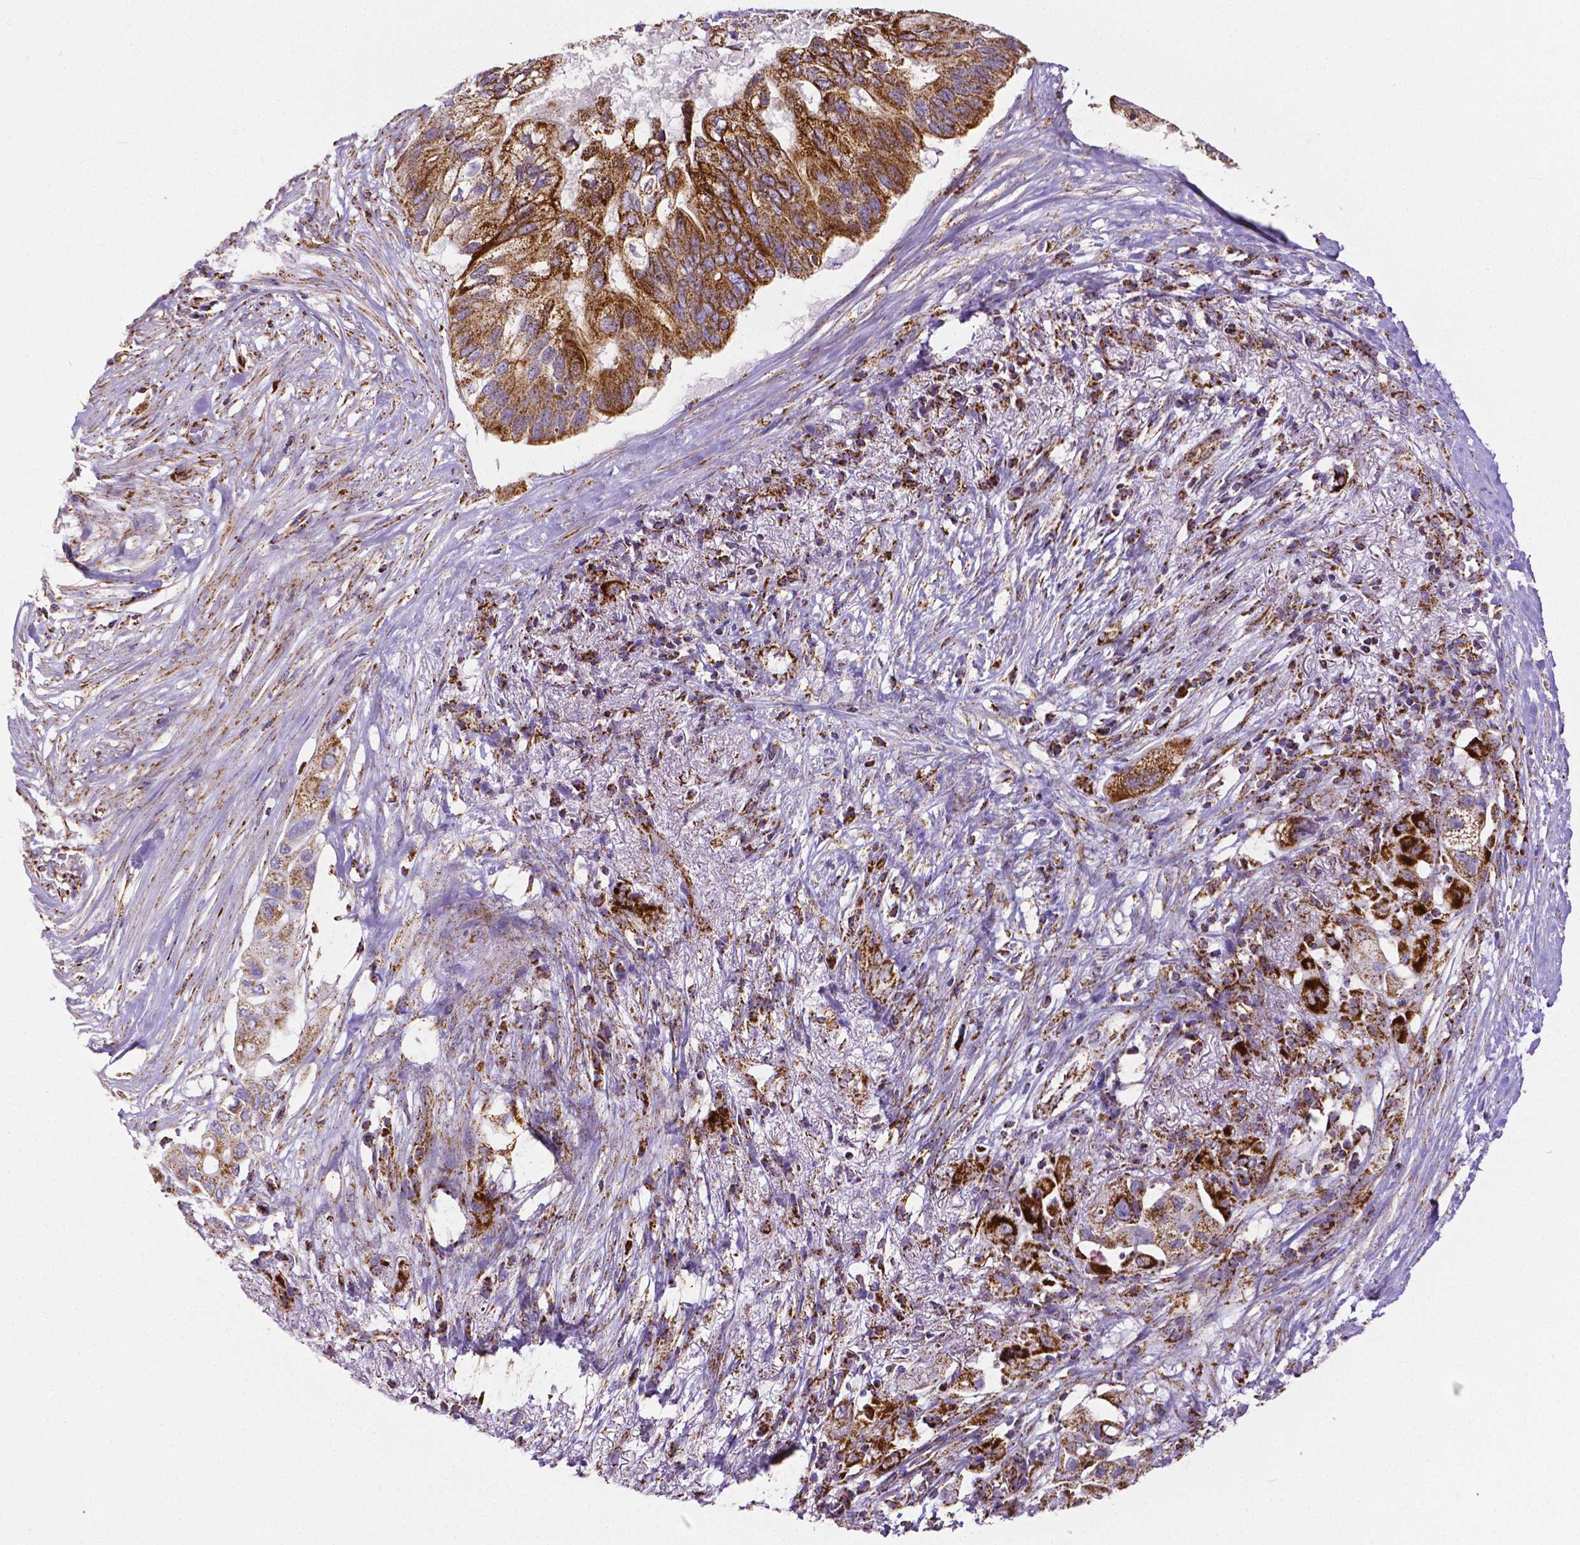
{"staining": {"intensity": "strong", "quantity": ">75%", "location": "cytoplasmic/membranous"}, "tissue": "pancreatic cancer", "cell_type": "Tumor cells", "image_type": "cancer", "snomed": [{"axis": "morphology", "description": "Adenocarcinoma, NOS"}, {"axis": "topography", "description": "Pancreas"}], "caption": "An image of pancreatic adenocarcinoma stained for a protein demonstrates strong cytoplasmic/membranous brown staining in tumor cells.", "gene": "MACC1", "patient": {"sex": "female", "age": 72}}